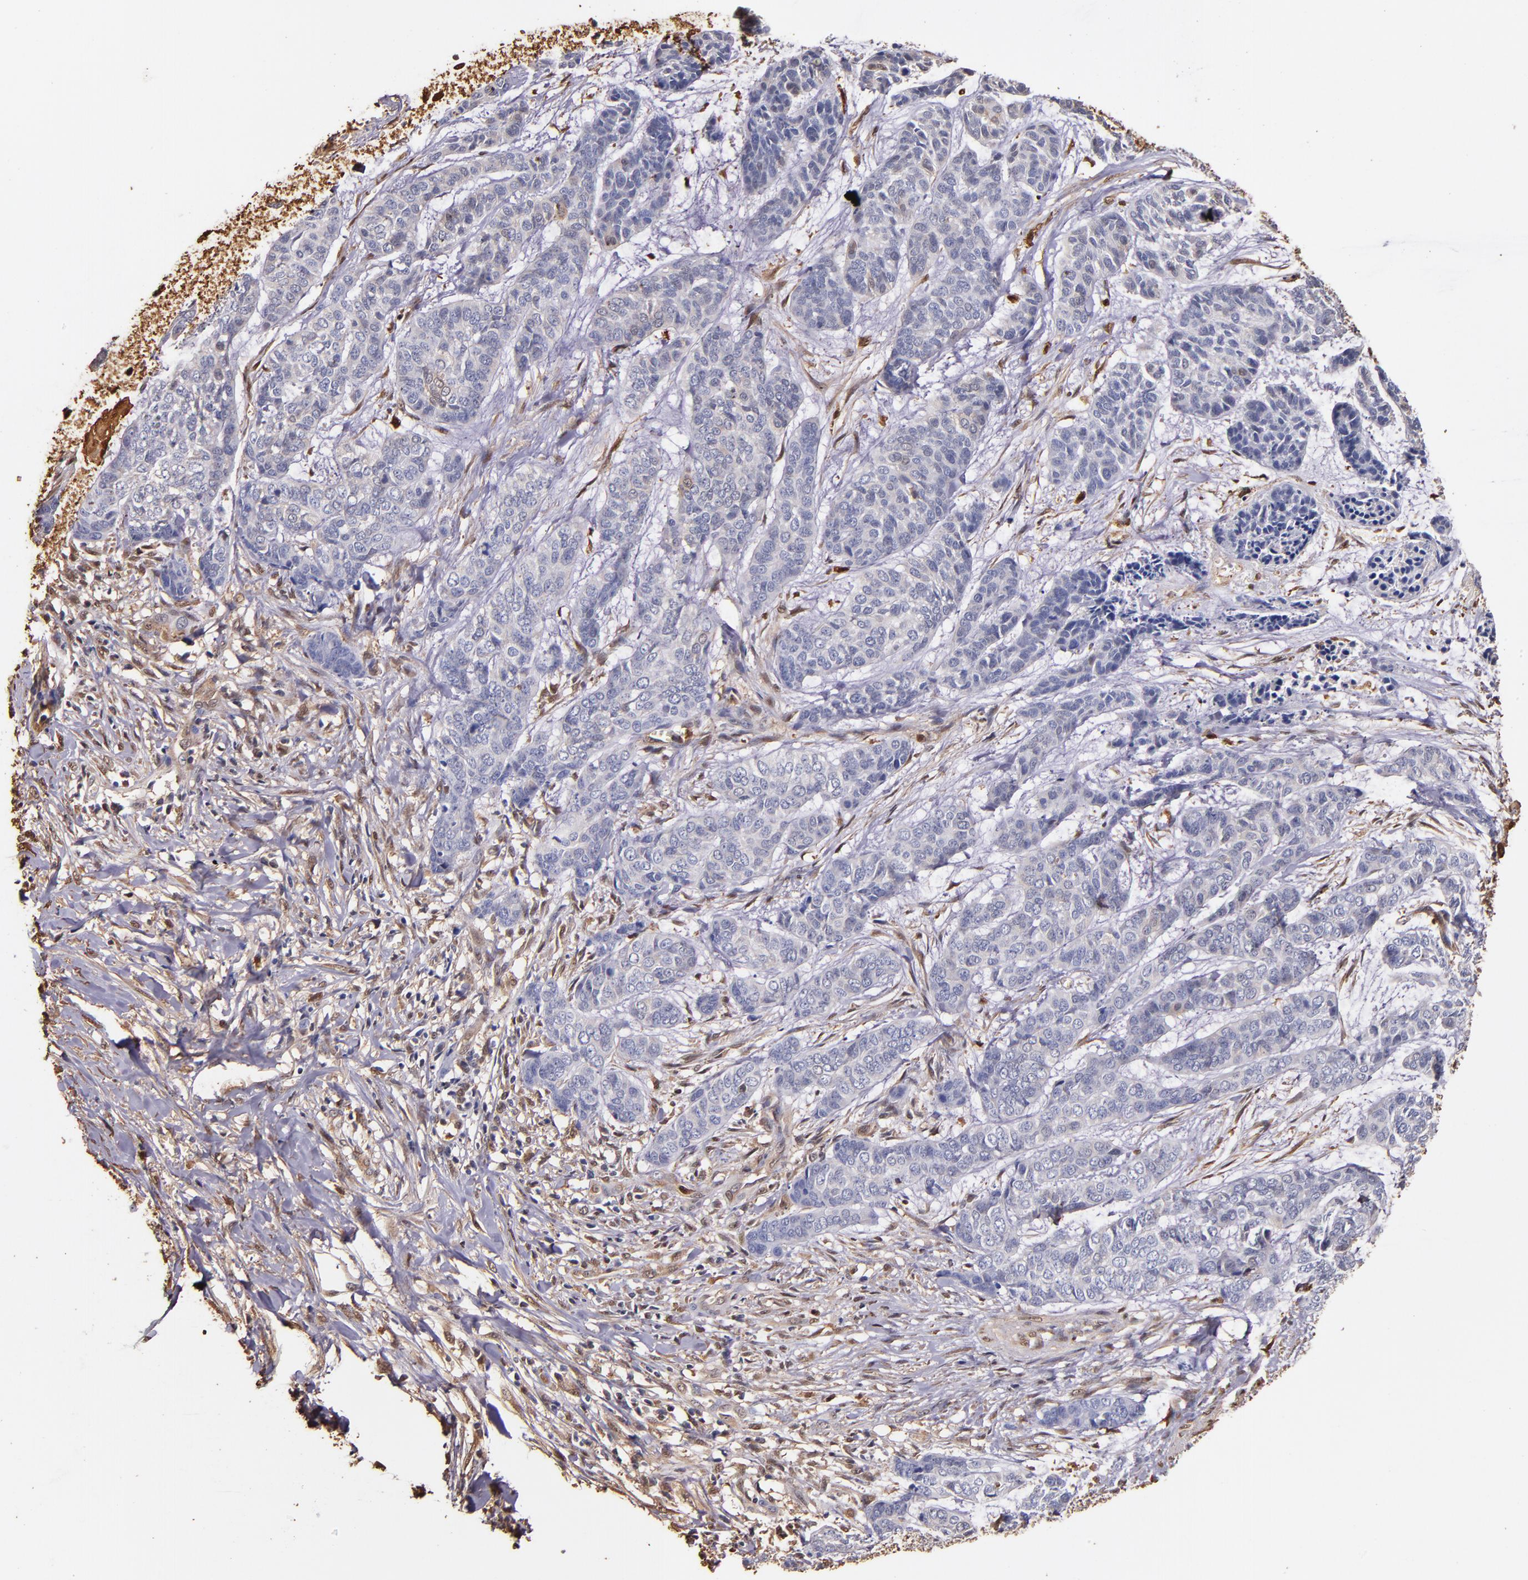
{"staining": {"intensity": "negative", "quantity": "none", "location": "none"}, "tissue": "skin cancer", "cell_type": "Tumor cells", "image_type": "cancer", "snomed": [{"axis": "morphology", "description": "Basal cell carcinoma"}, {"axis": "topography", "description": "Skin"}], "caption": "High power microscopy photomicrograph of an immunohistochemistry image of basal cell carcinoma (skin), revealing no significant expression in tumor cells.", "gene": "S100A6", "patient": {"sex": "female", "age": 64}}